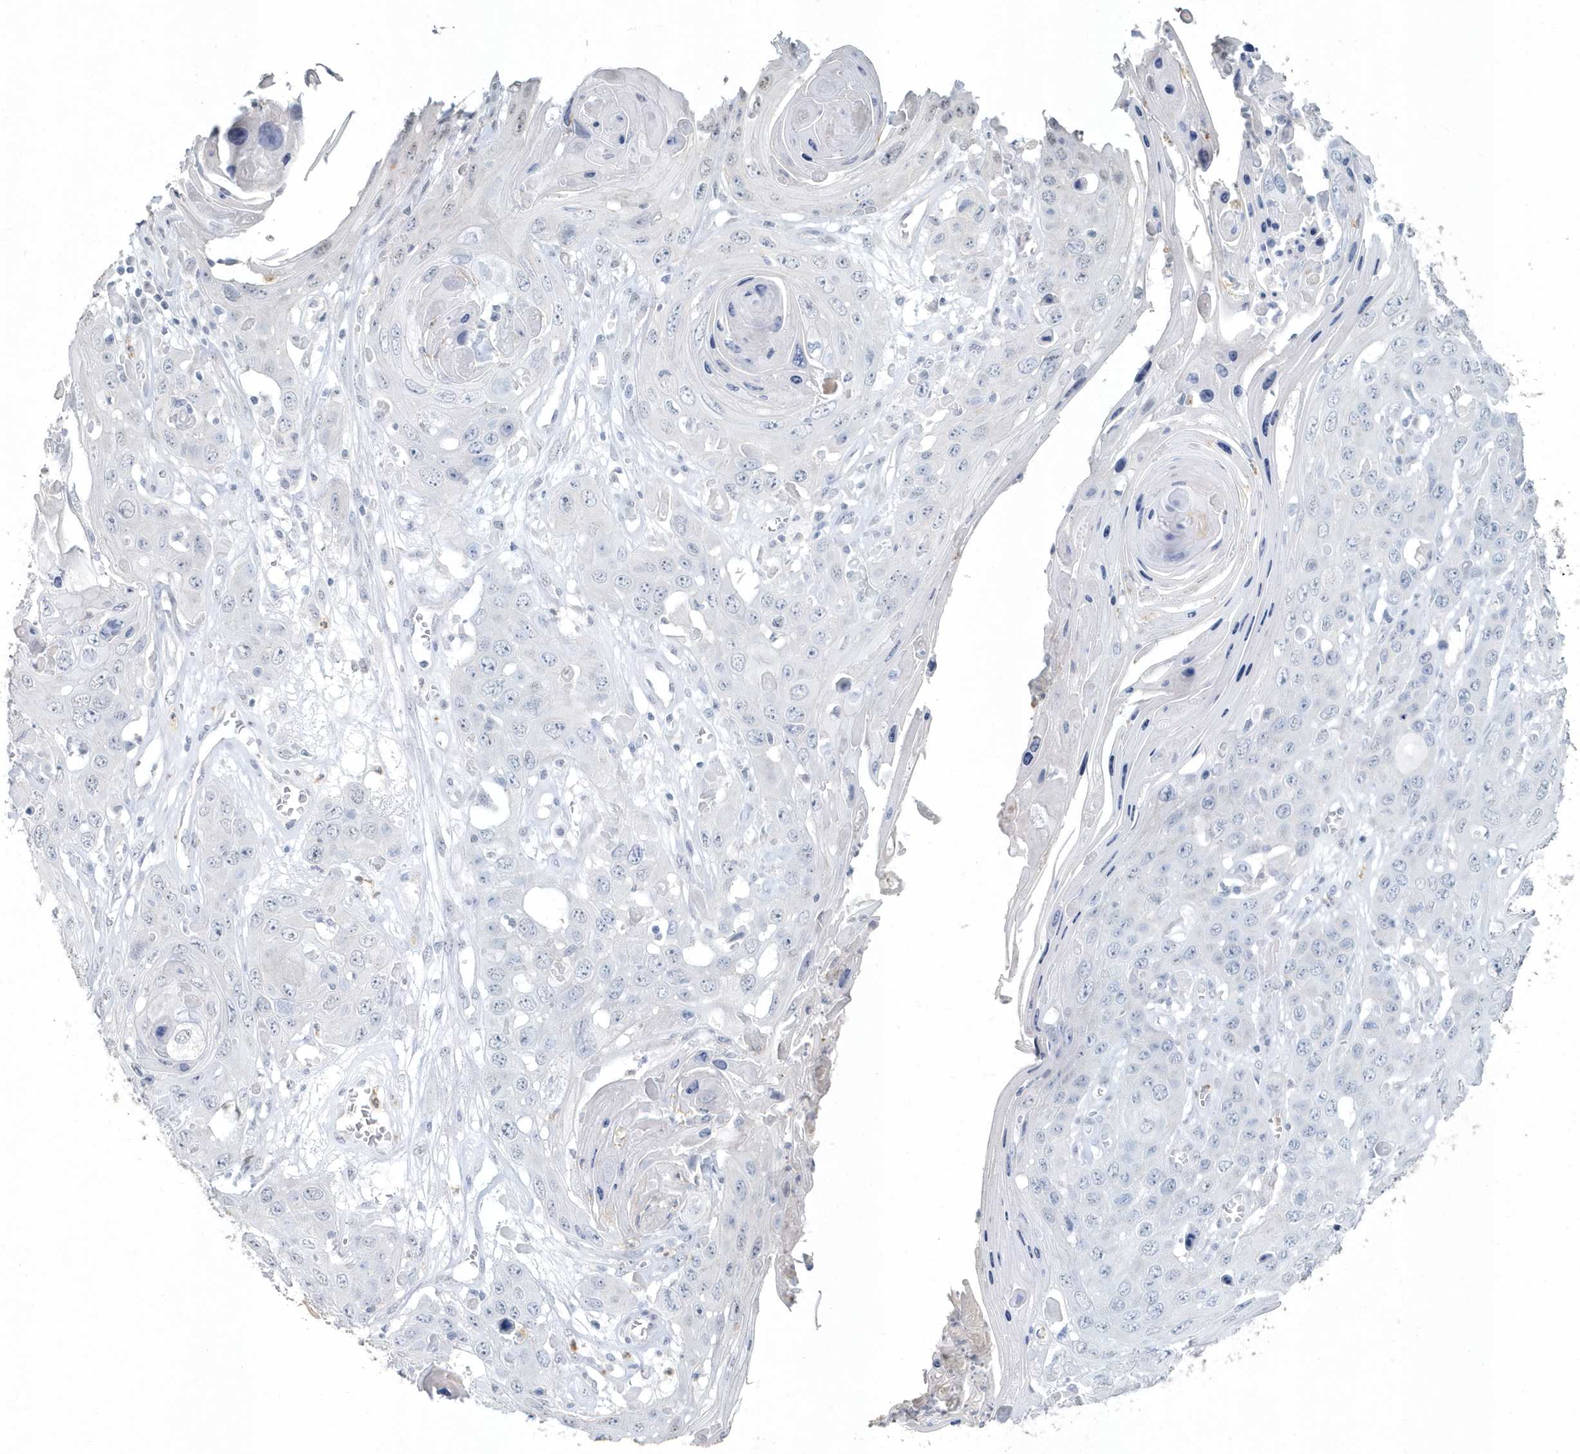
{"staining": {"intensity": "negative", "quantity": "none", "location": "none"}, "tissue": "skin cancer", "cell_type": "Tumor cells", "image_type": "cancer", "snomed": [{"axis": "morphology", "description": "Squamous cell carcinoma, NOS"}, {"axis": "topography", "description": "Skin"}], "caption": "The micrograph shows no staining of tumor cells in skin squamous cell carcinoma.", "gene": "MYOT", "patient": {"sex": "male", "age": 55}}